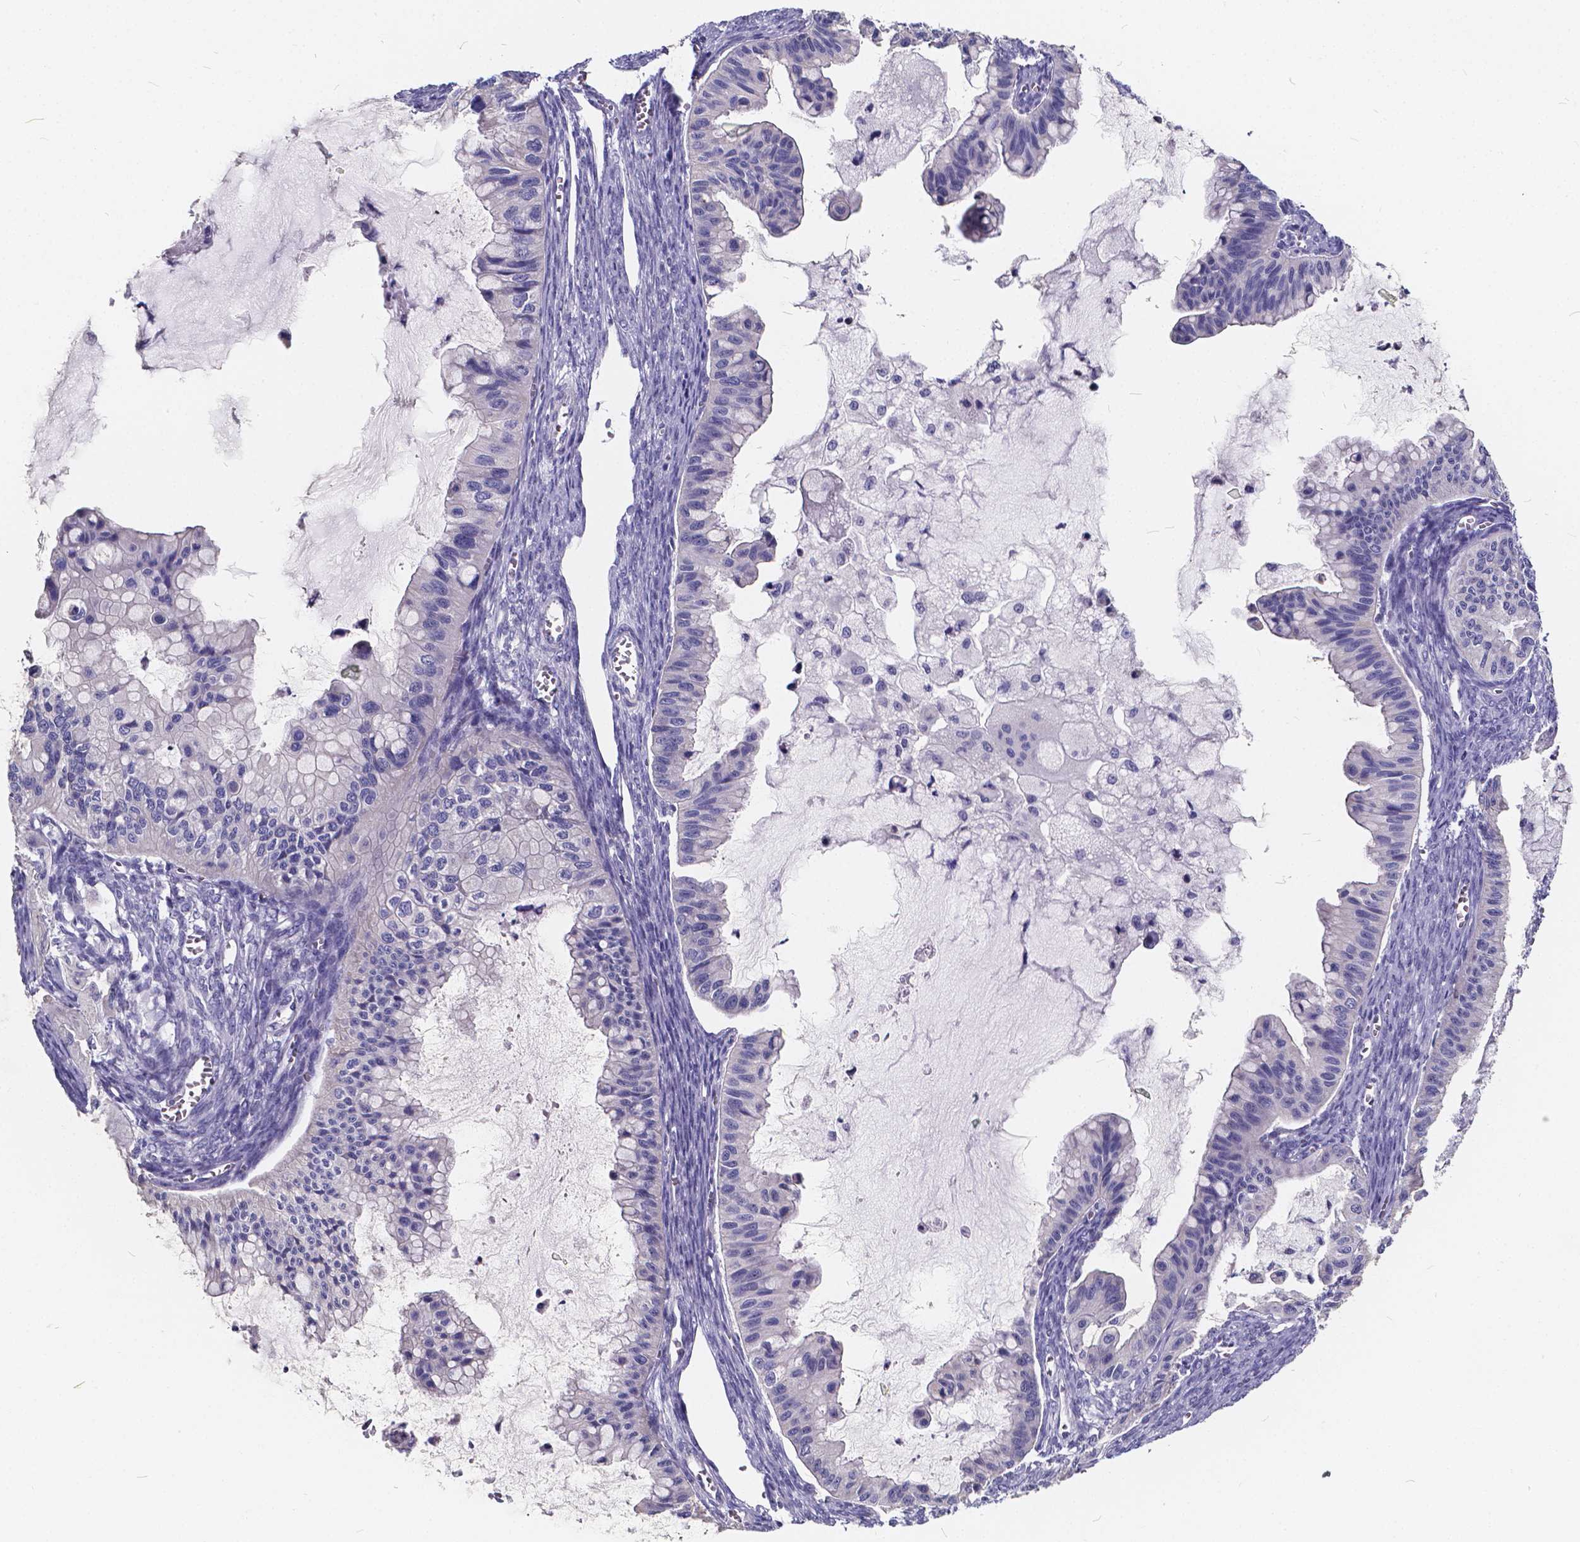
{"staining": {"intensity": "negative", "quantity": "none", "location": "none"}, "tissue": "ovarian cancer", "cell_type": "Tumor cells", "image_type": "cancer", "snomed": [{"axis": "morphology", "description": "Cystadenocarcinoma, mucinous, NOS"}, {"axis": "topography", "description": "Ovary"}], "caption": "IHC of ovarian cancer demonstrates no expression in tumor cells. (DAB IHC with hematoxylin counter stain).", "gene": "SPEF2", "patient": {"sex": "female", "age": 72}}